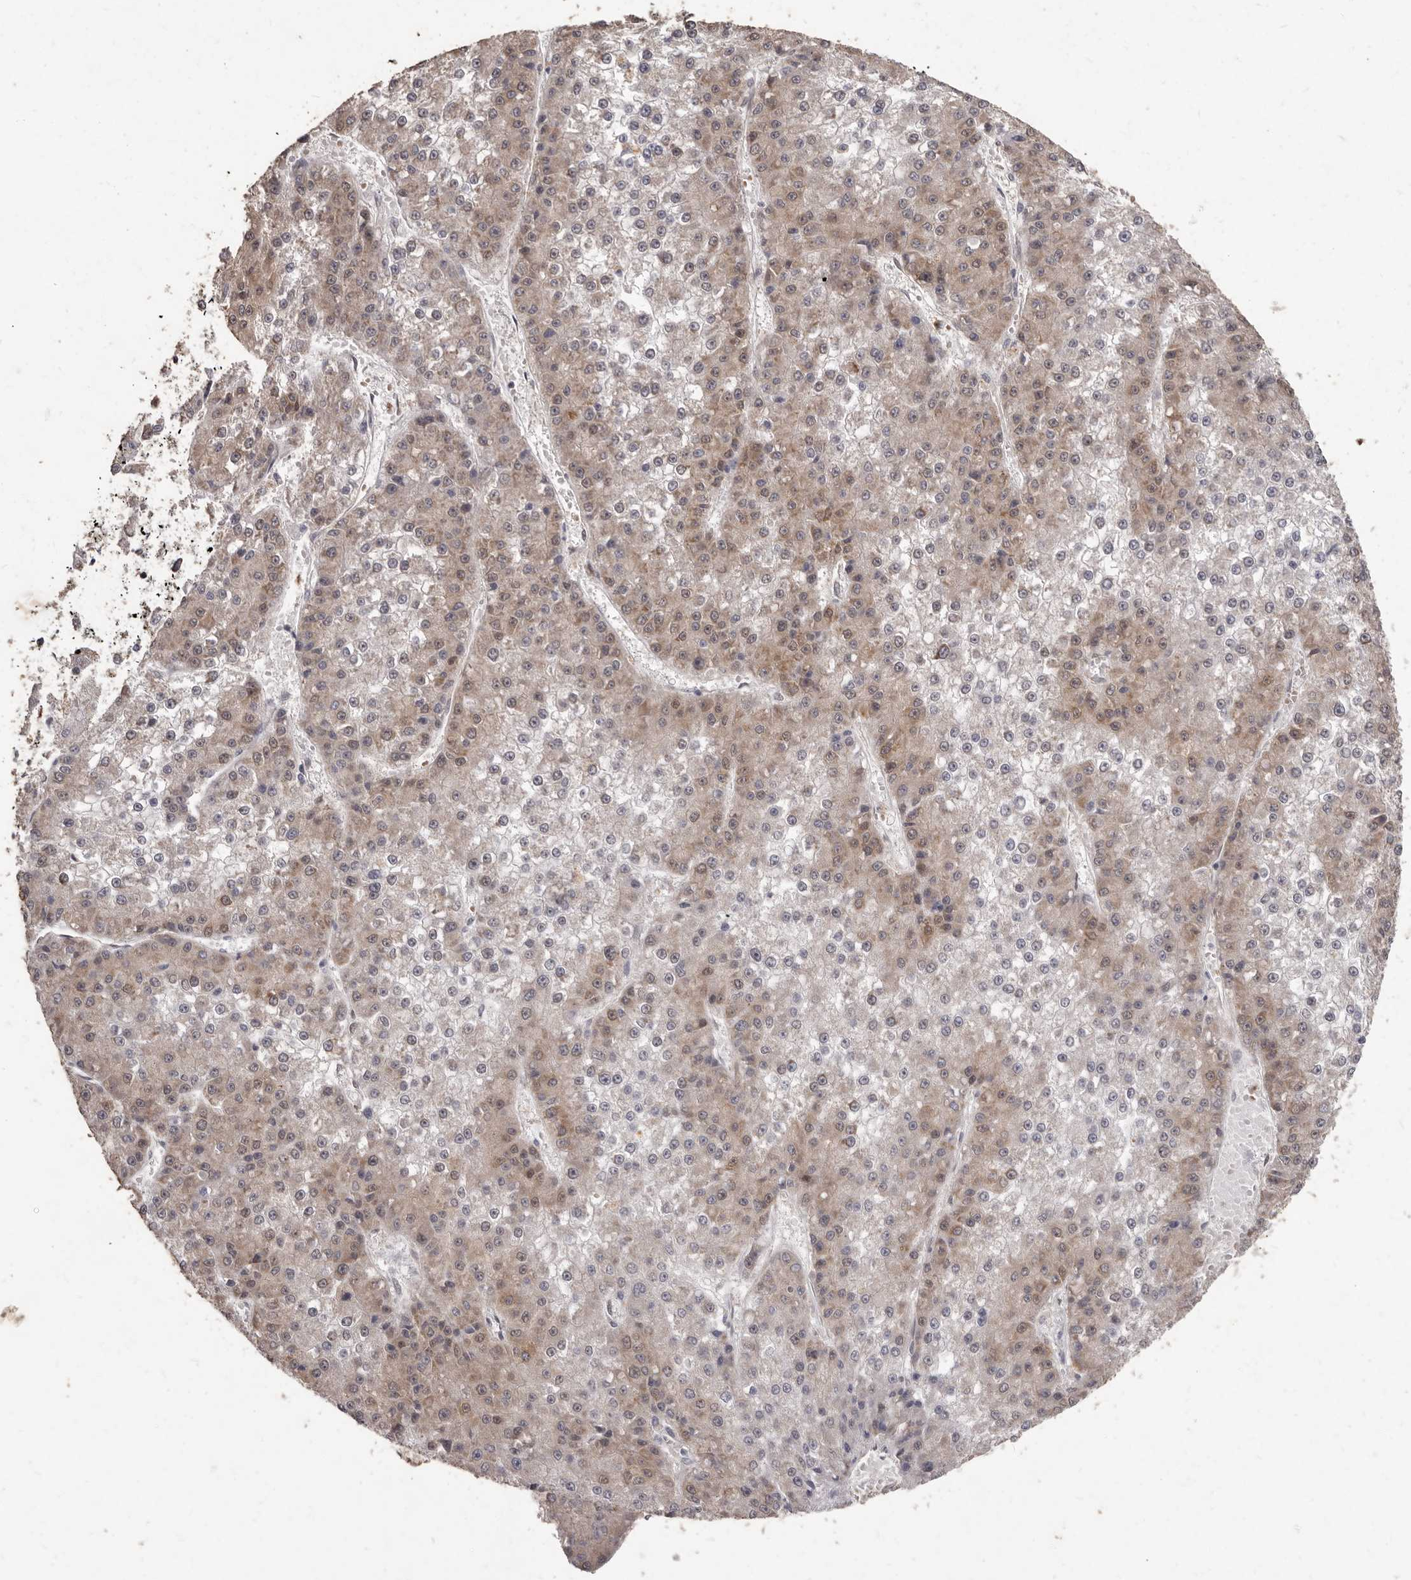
{"staining": {"intensity": "moderate", "quantity": "25%-75%", "location": "cytoplasmic/membranous,nuclear"}, "tissue": "liver cancer", "cell_type": "Tumor cells", "image_type": "cancer", "snomed": [{"axis": "morphology", "description": "Carcinoma, Hepatocellular, NOS"}, {"axis": "topography", "description": "Liver"}], "caption": "The micrograph shows staining of hepatocellular carcinoma (liver), revealing moderate cytoplasmic/membranous and nuclear protein staining (brown color) within tumor cells.", "gene": "ACLY", "patient": {"sex": "female", "age": 73}}